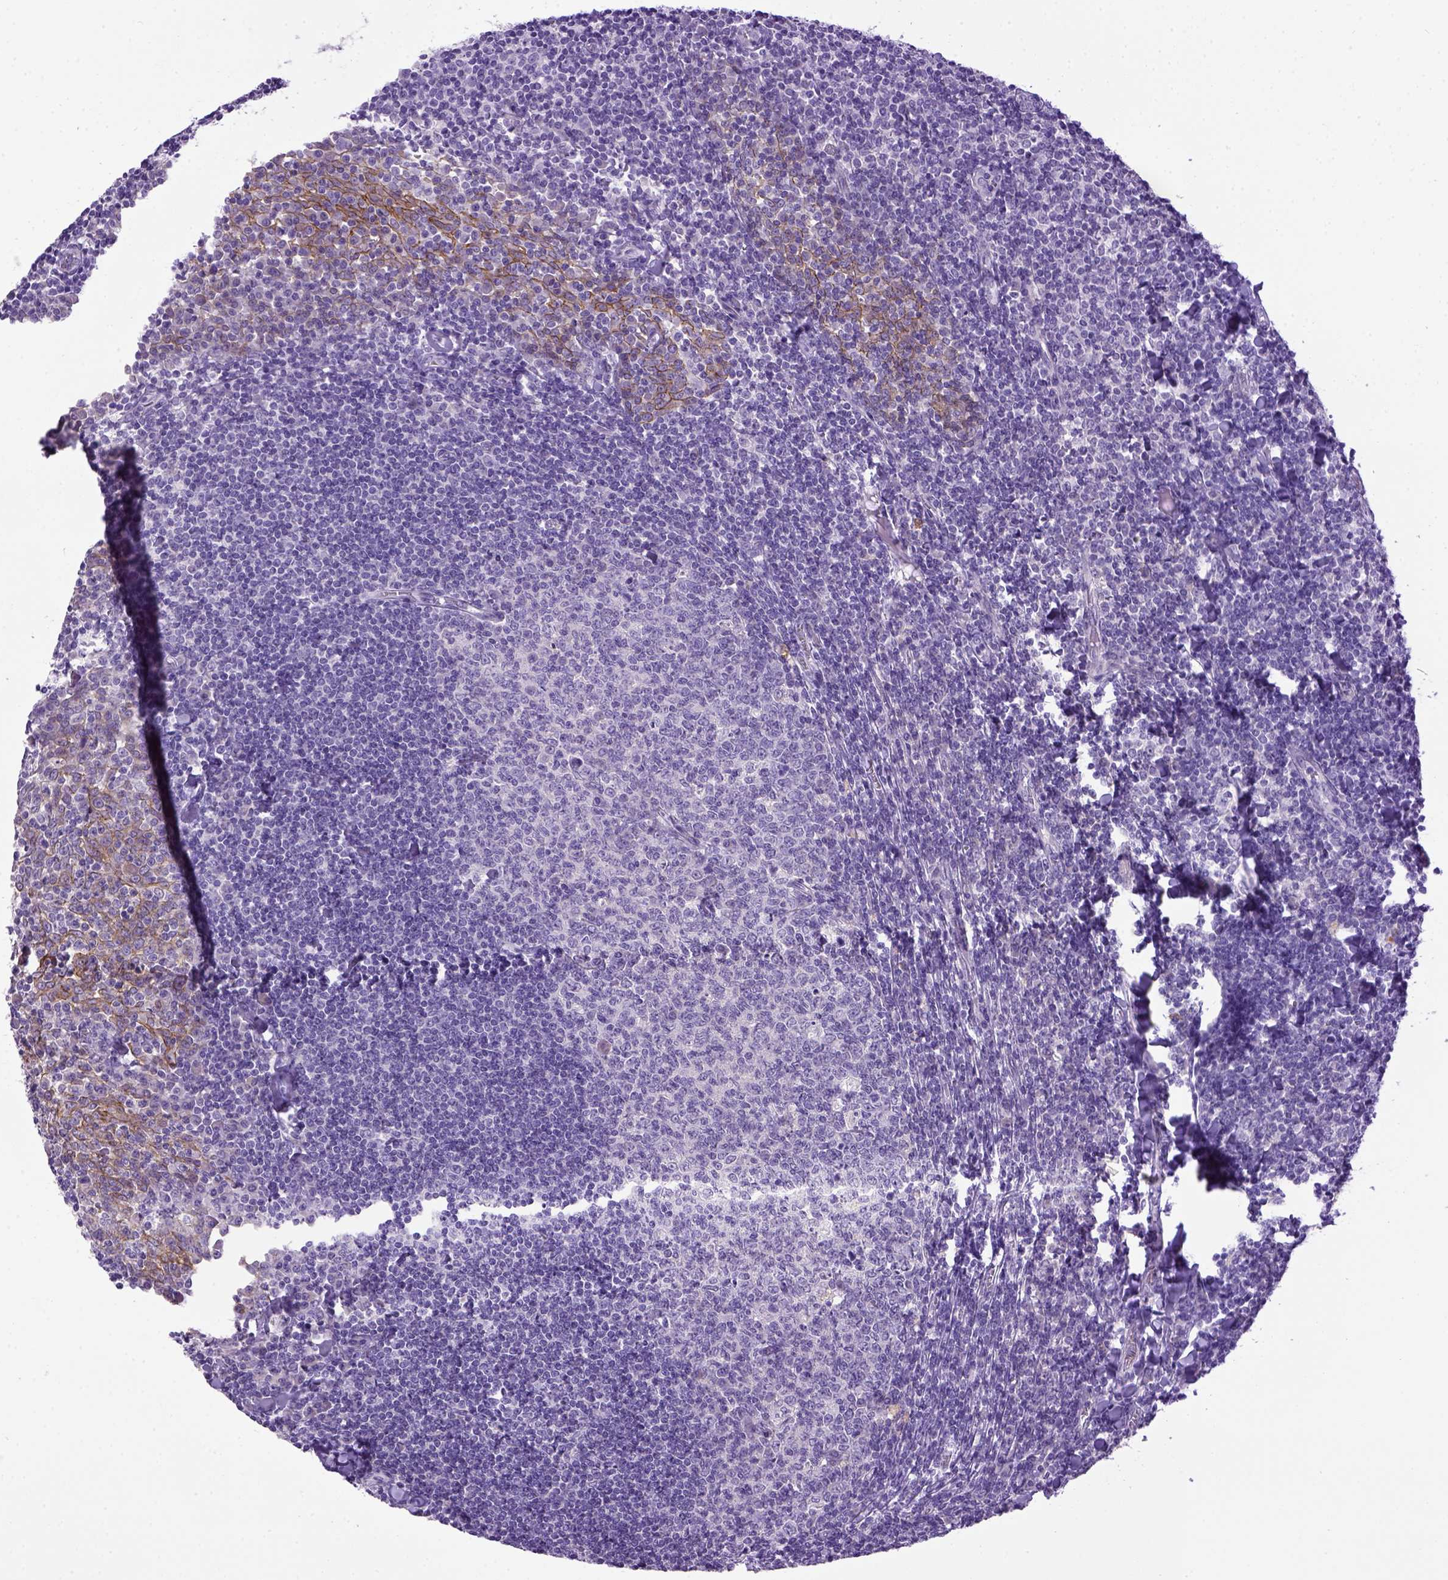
{"staining": {"intensity": "negative", "quantity": "none", "location": "none"}, "tissue": "tonsil", "cell_type": "Germinal center cells", "image_type": "normal", "snomed": [{"axis": "morphology", "description": "Normal tissue, NOS"}, {"axis": "topography", "description": "Tonsil"}], "caption": "Germinal center cells show no significant positivity in unremarkable tonsil. (DAB IHC visualized using brightfield microscopy, high magnification).", "gene": "CDH1", "patient": {"sex": "female", "age": 12}}